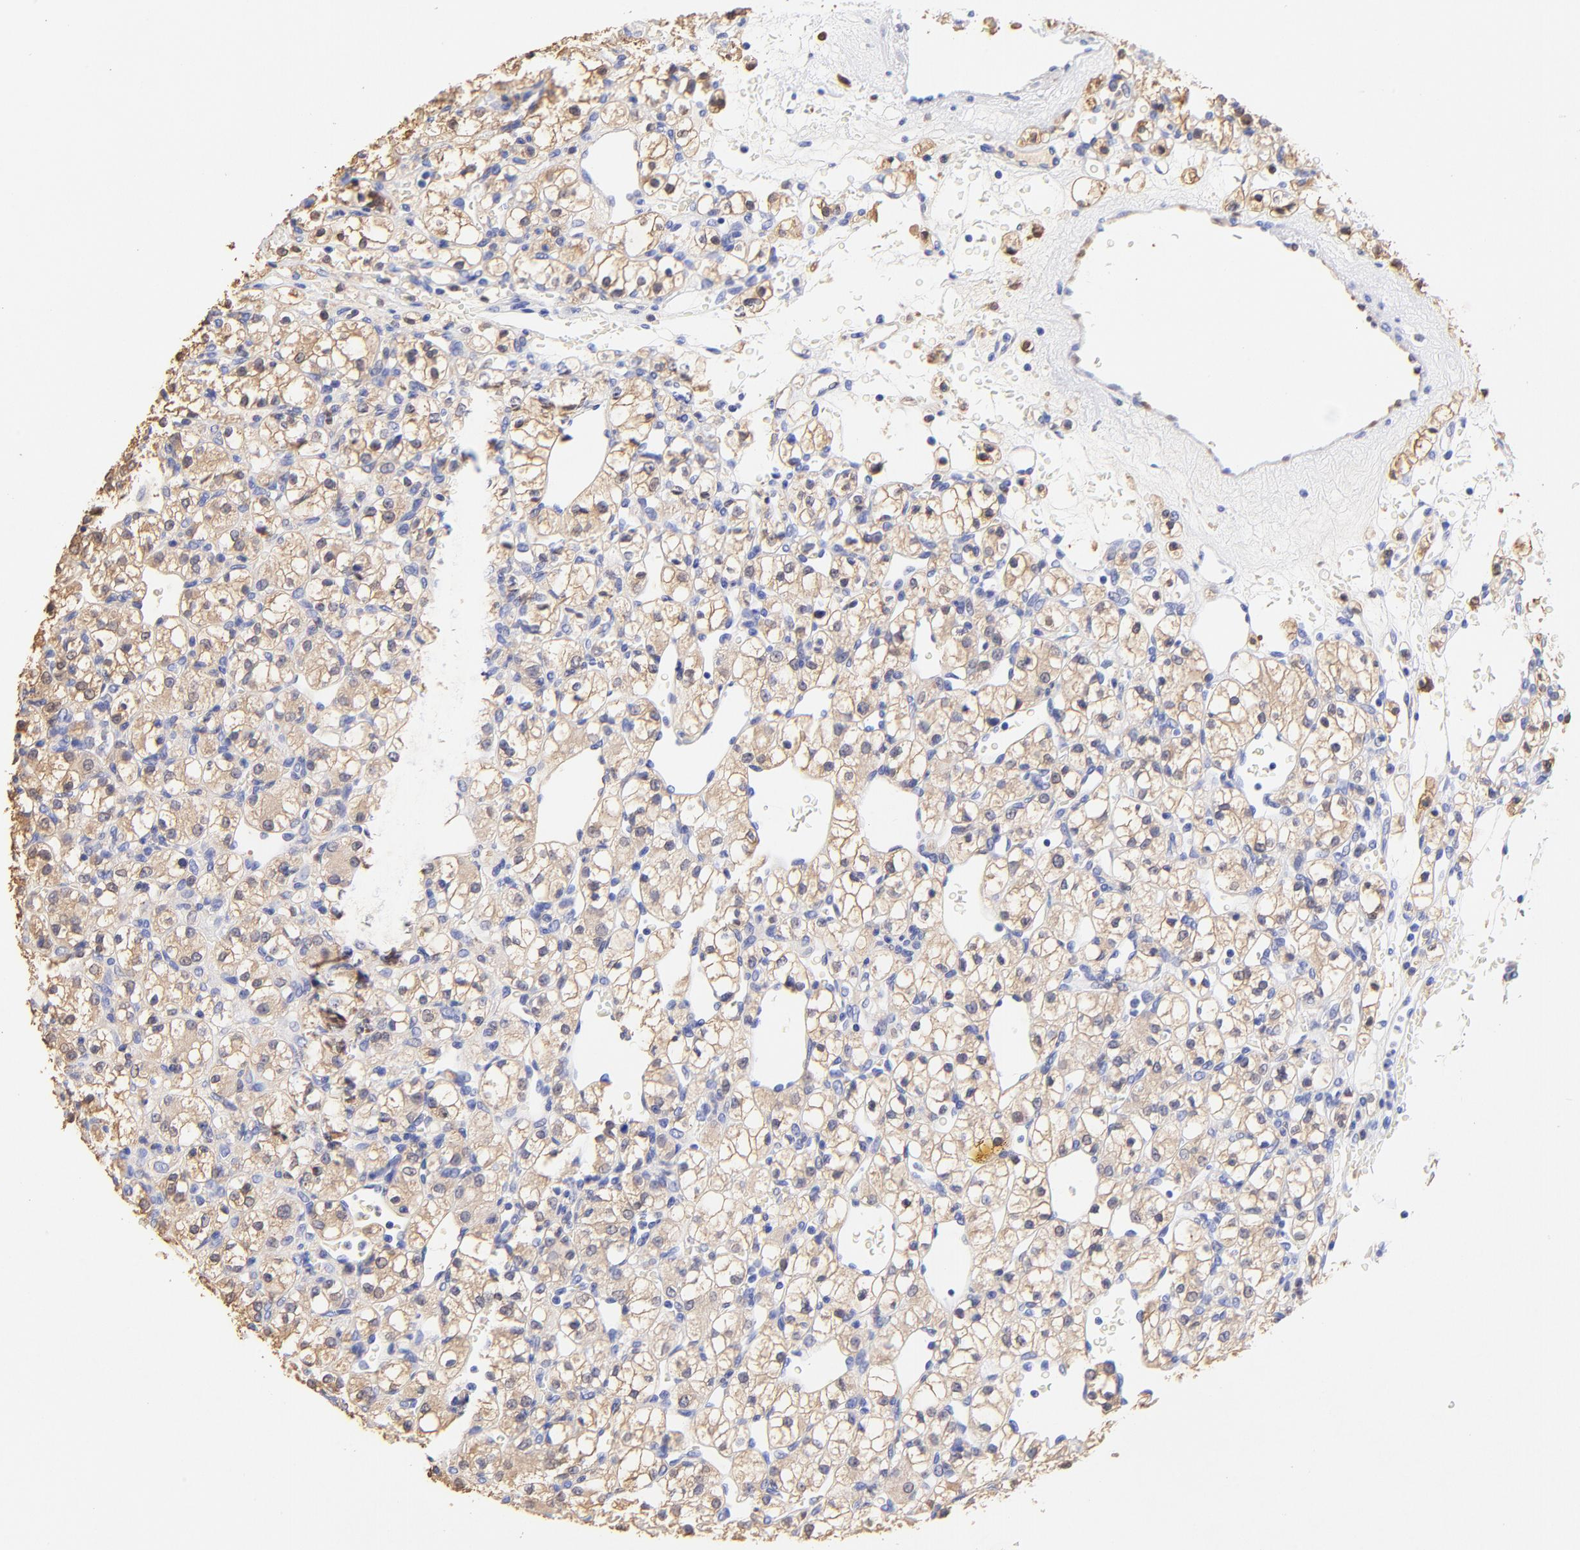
{"staining": {"intensity": "weak", "quantity": ">75%", "location": "cytoplasmic/membranous"}, "tissue": "renal cancer", "cell_type": "Tumor cells", "image_type": "cancer", "snomed": [{"axis": "morphology", "description": "Adenocarcinoma, NOS"}, {"axis": "topography", "description": "Kidney"}], "caption": "Renal cancer (adenocarcinoma) stained with a brown dye demonstrates weak cytoplasmic/membranous positive expression in approximately >75% of tumor cells.", "gene": "ALDH1A1", "patient": {"sex": "female", "age": 62}}